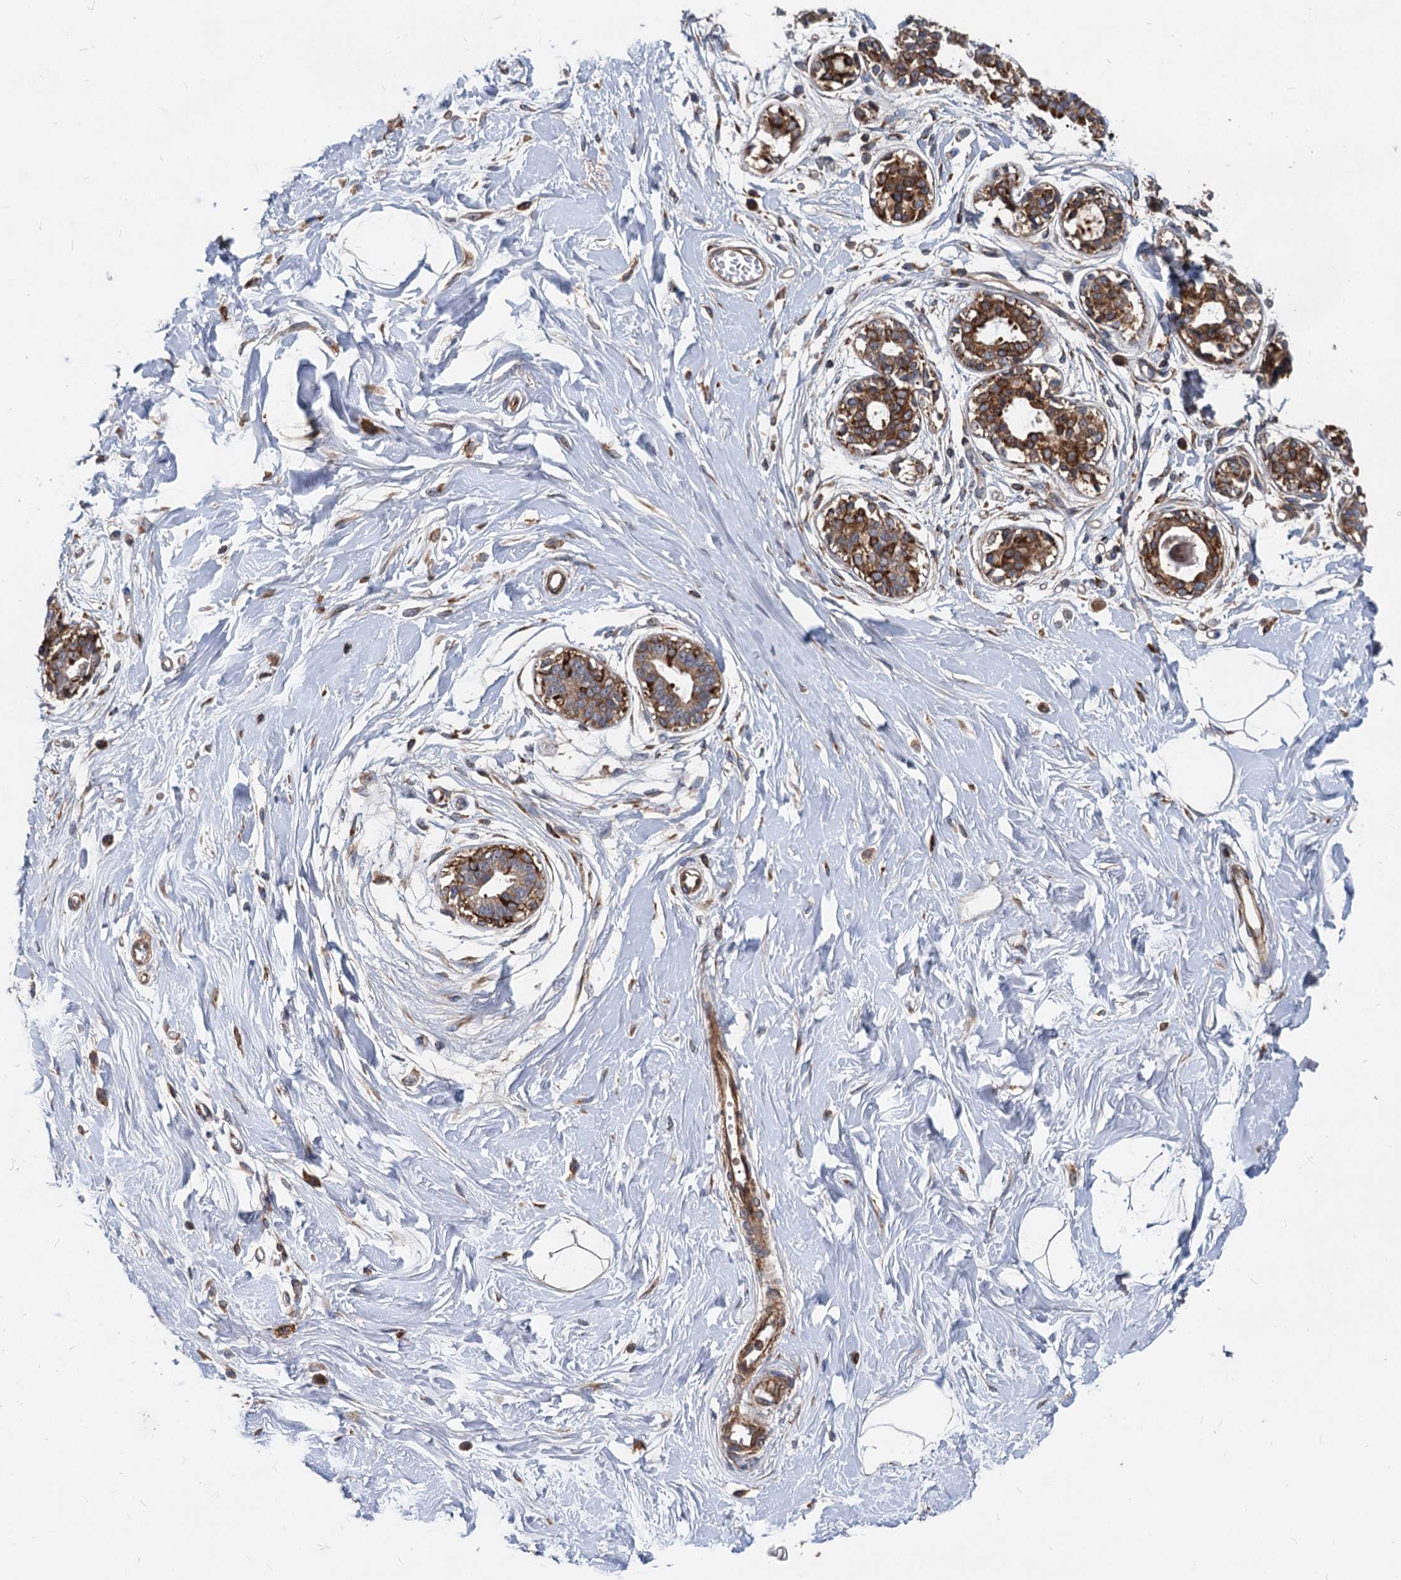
{"staining": {"intensity": "negative", "quantity": "none", "location": "none"}, "tissue": "breast", "cell_type": "Adipocytes", "image_type": "normal", "snomed": [{"axis": "morphology", "description": "Normal tissue, NOS"}, {"axis": "topography", "description": "Breast"}], "caption": "Immunohistochemistry (IHC) image of normal human breast stained for a protein (brown), which shows no staining in adipocytes.", "gene": "STIM1", "patient": {"sex": "female", "age": 45}}